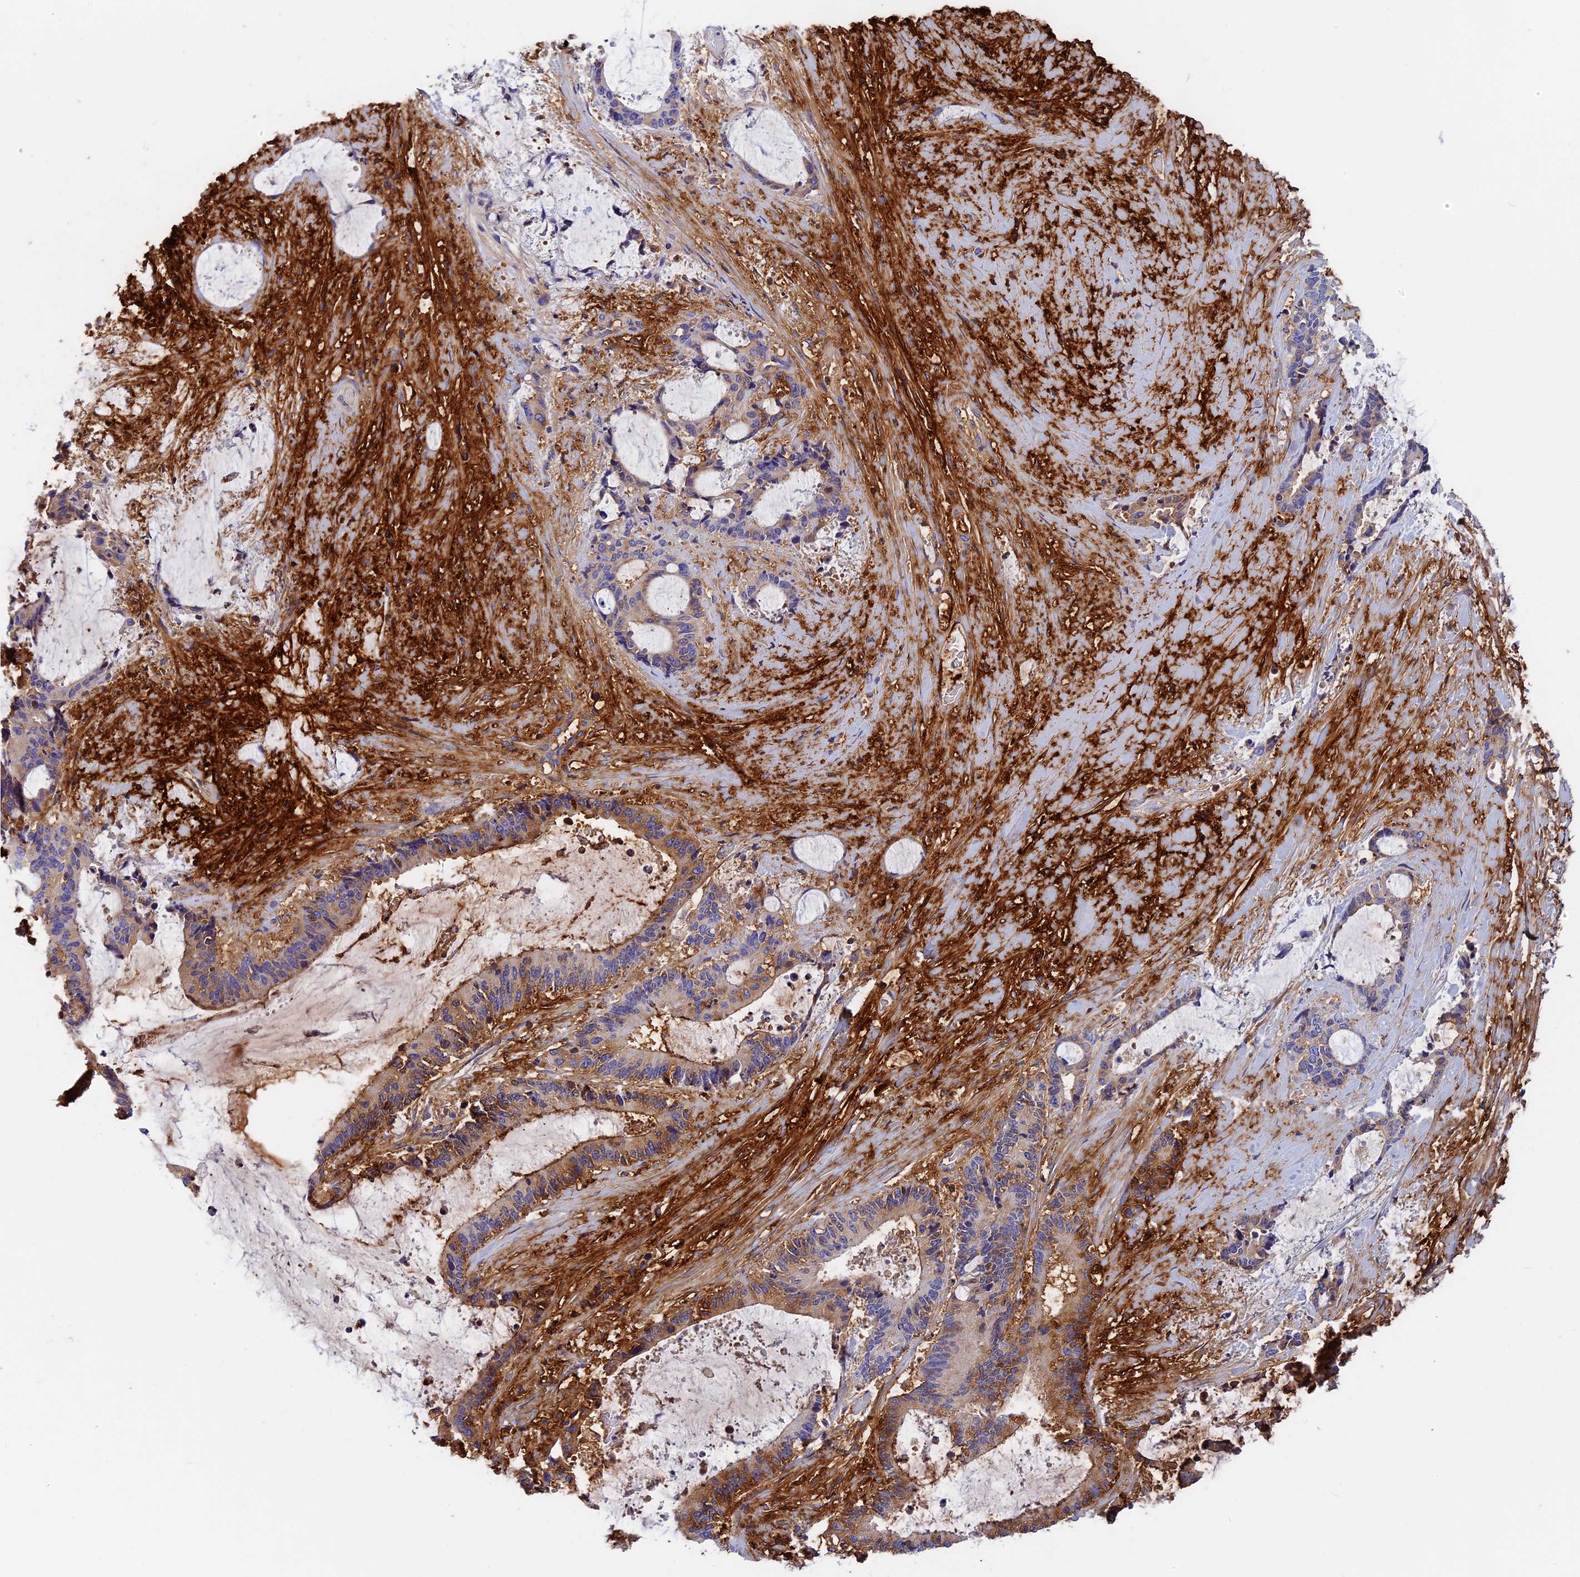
{"staining": {"intensity": "moderate", "quantity": "<25%", "location": "cytoplasmic/membranous"}, "tissue": "liver cancer", "cell_type": "Tumor cells", "image_type": "cancer", "snomed": [{"axis": "morphology", "description": "Normal tissue, NOS"}, {"axis": "morphology", "description": "Cholangiocarcinoma"}, {"axis": "topography", "description": "Liver"}, {"axis": "topography", "description": "Peripheral nerve tissue"}], "caption": "Cholangiocarcinoma (liver) stained for a protein (brown) demonstrates moderate cytoplasmic/membranous positive staining in approximately <25% of tumor cells.", "gene": "ITIH1", "patient": {"sex": "female", "age": 73}}